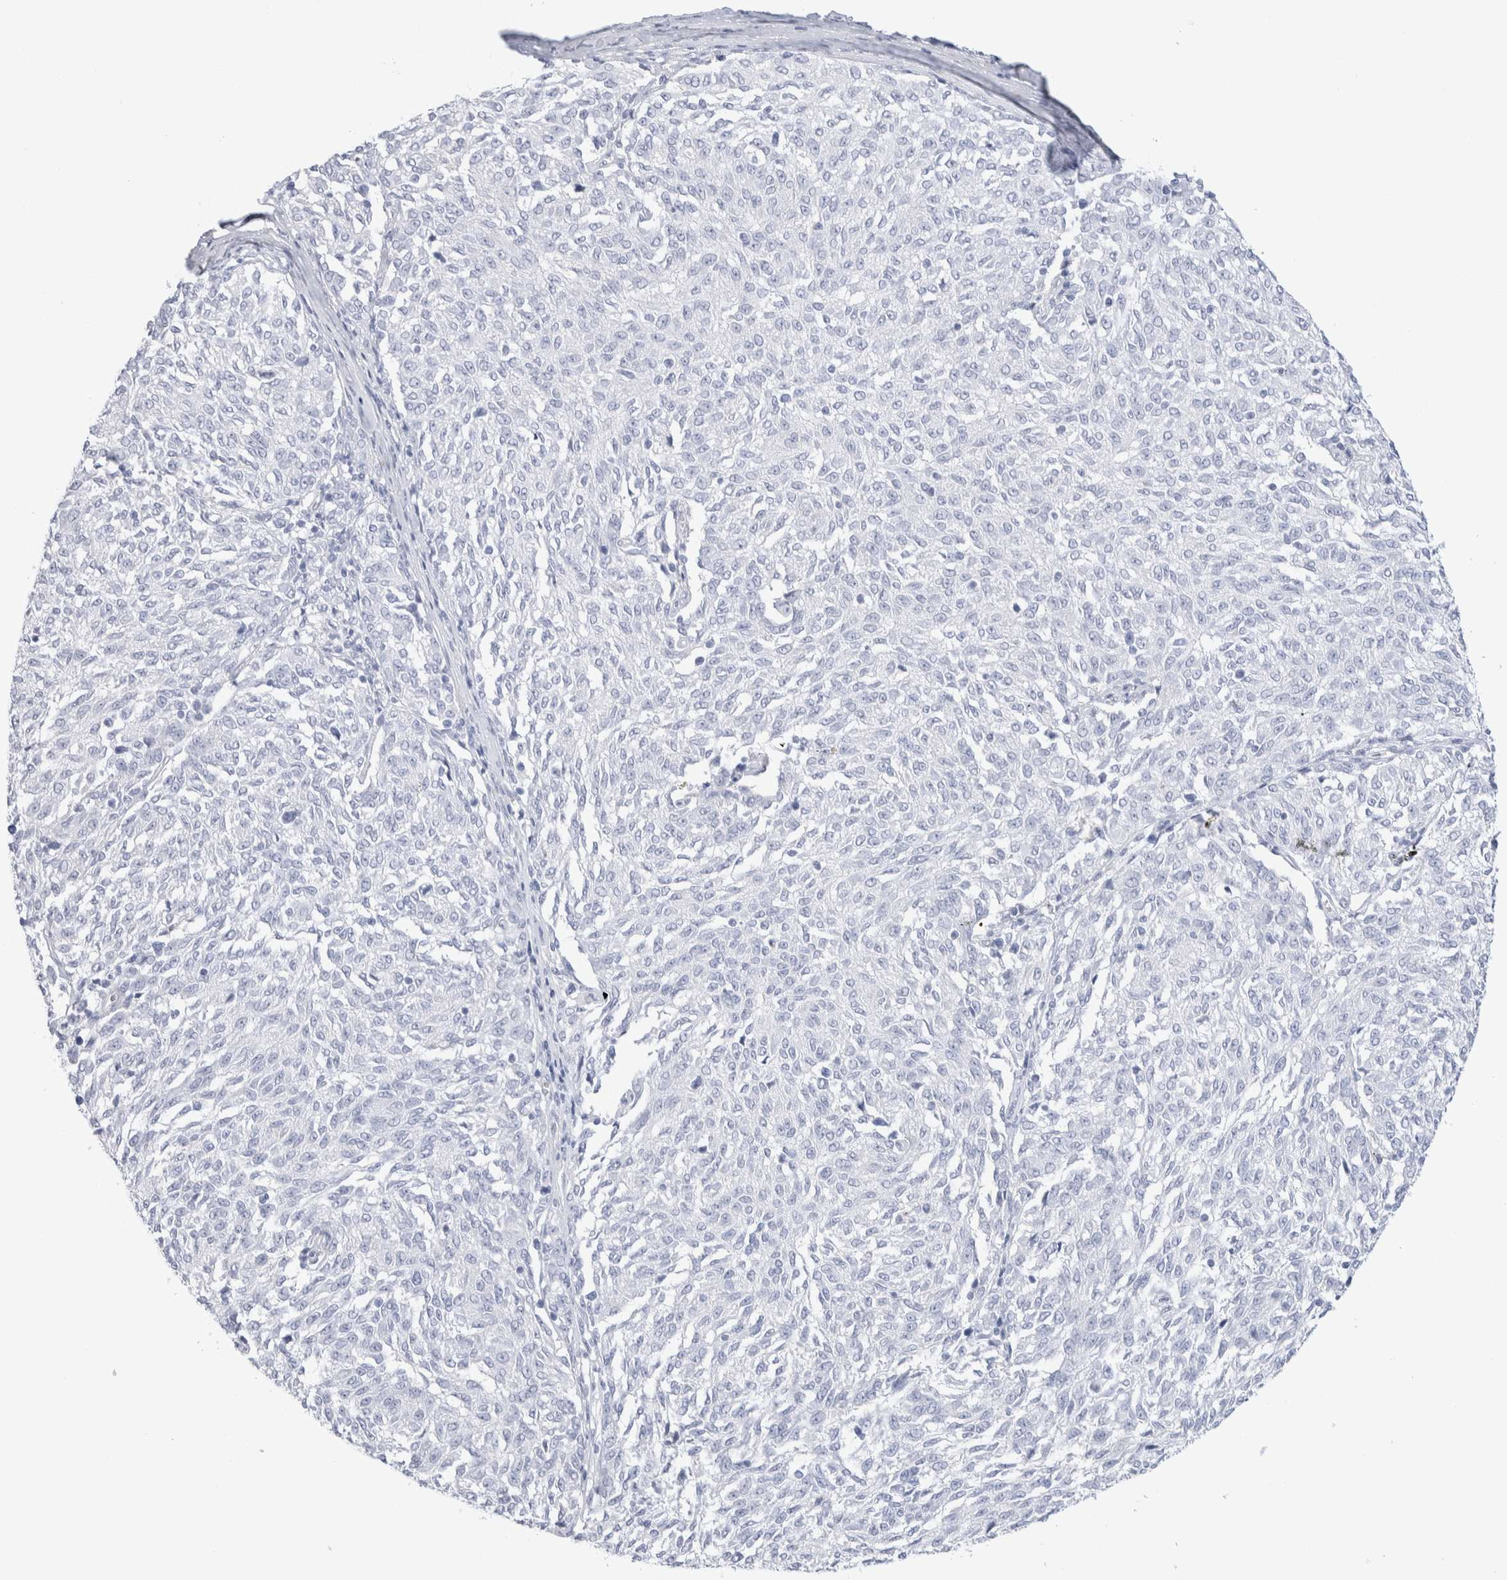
{"staining": {"intensity": "negative", "quantity": "none", "location": "none"}, "tissue": "melanoma", "cell_type": "Tumor cells", "image_type": "cancer", "snomed": [{"axis": "morphology", "description": "Malignant melanoma, NOS"}, {"axis": "topography", "description": "Skin"}], "caption": "A photomicrograph of malignant melanoma stained for a protein demonstrates no brown staining in tumor cells. (DAB immunohistochemistry (IHC), high magnification).", "gene": "GDA", "patient": {"sex": "female", "age": 72}}